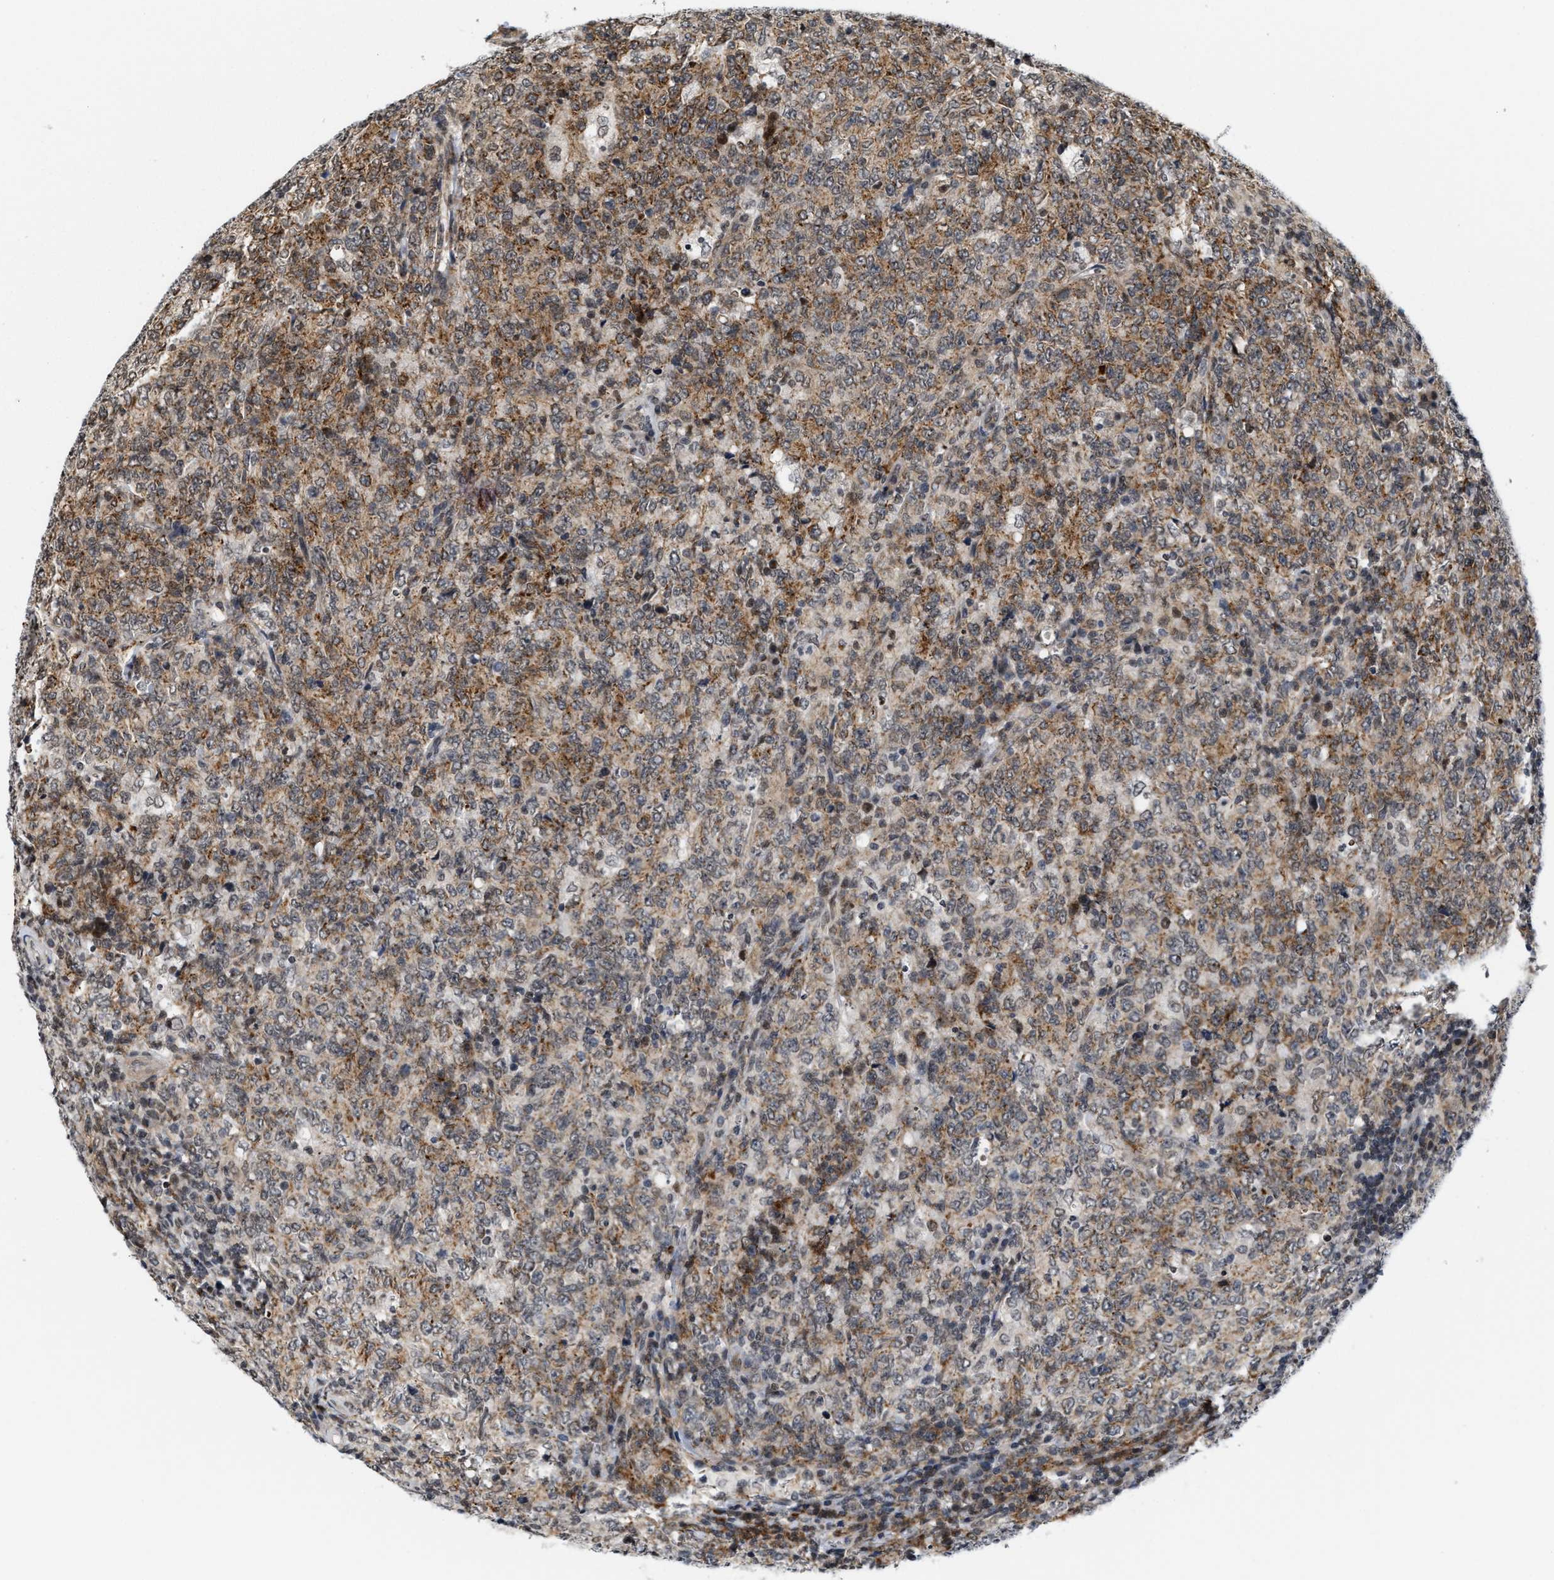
{"staining": {"intensity": "weak", "quantity": "25%-75%", "location": "cytoplasmic/membranous"}, "tissue": "lymphoma", "cell_type": "Tumor cells", "image_type": "cancer", "snomed": [{"axis": "morphology", "description": "Malignant lymphoma, non-Hodgkin's type, High grade"}, {"axis": "topography", "description": "Tonsil"}], "caption": "Human high-grade malignant lymphoma, non-Hodgkin's type stained with a brown dye displays weak cytoplasmic/membranous positive staining in about 25%-75% of tumor cells.", "gene": "ANKRD6", "patient": {"sex": "female", "age": 36}}